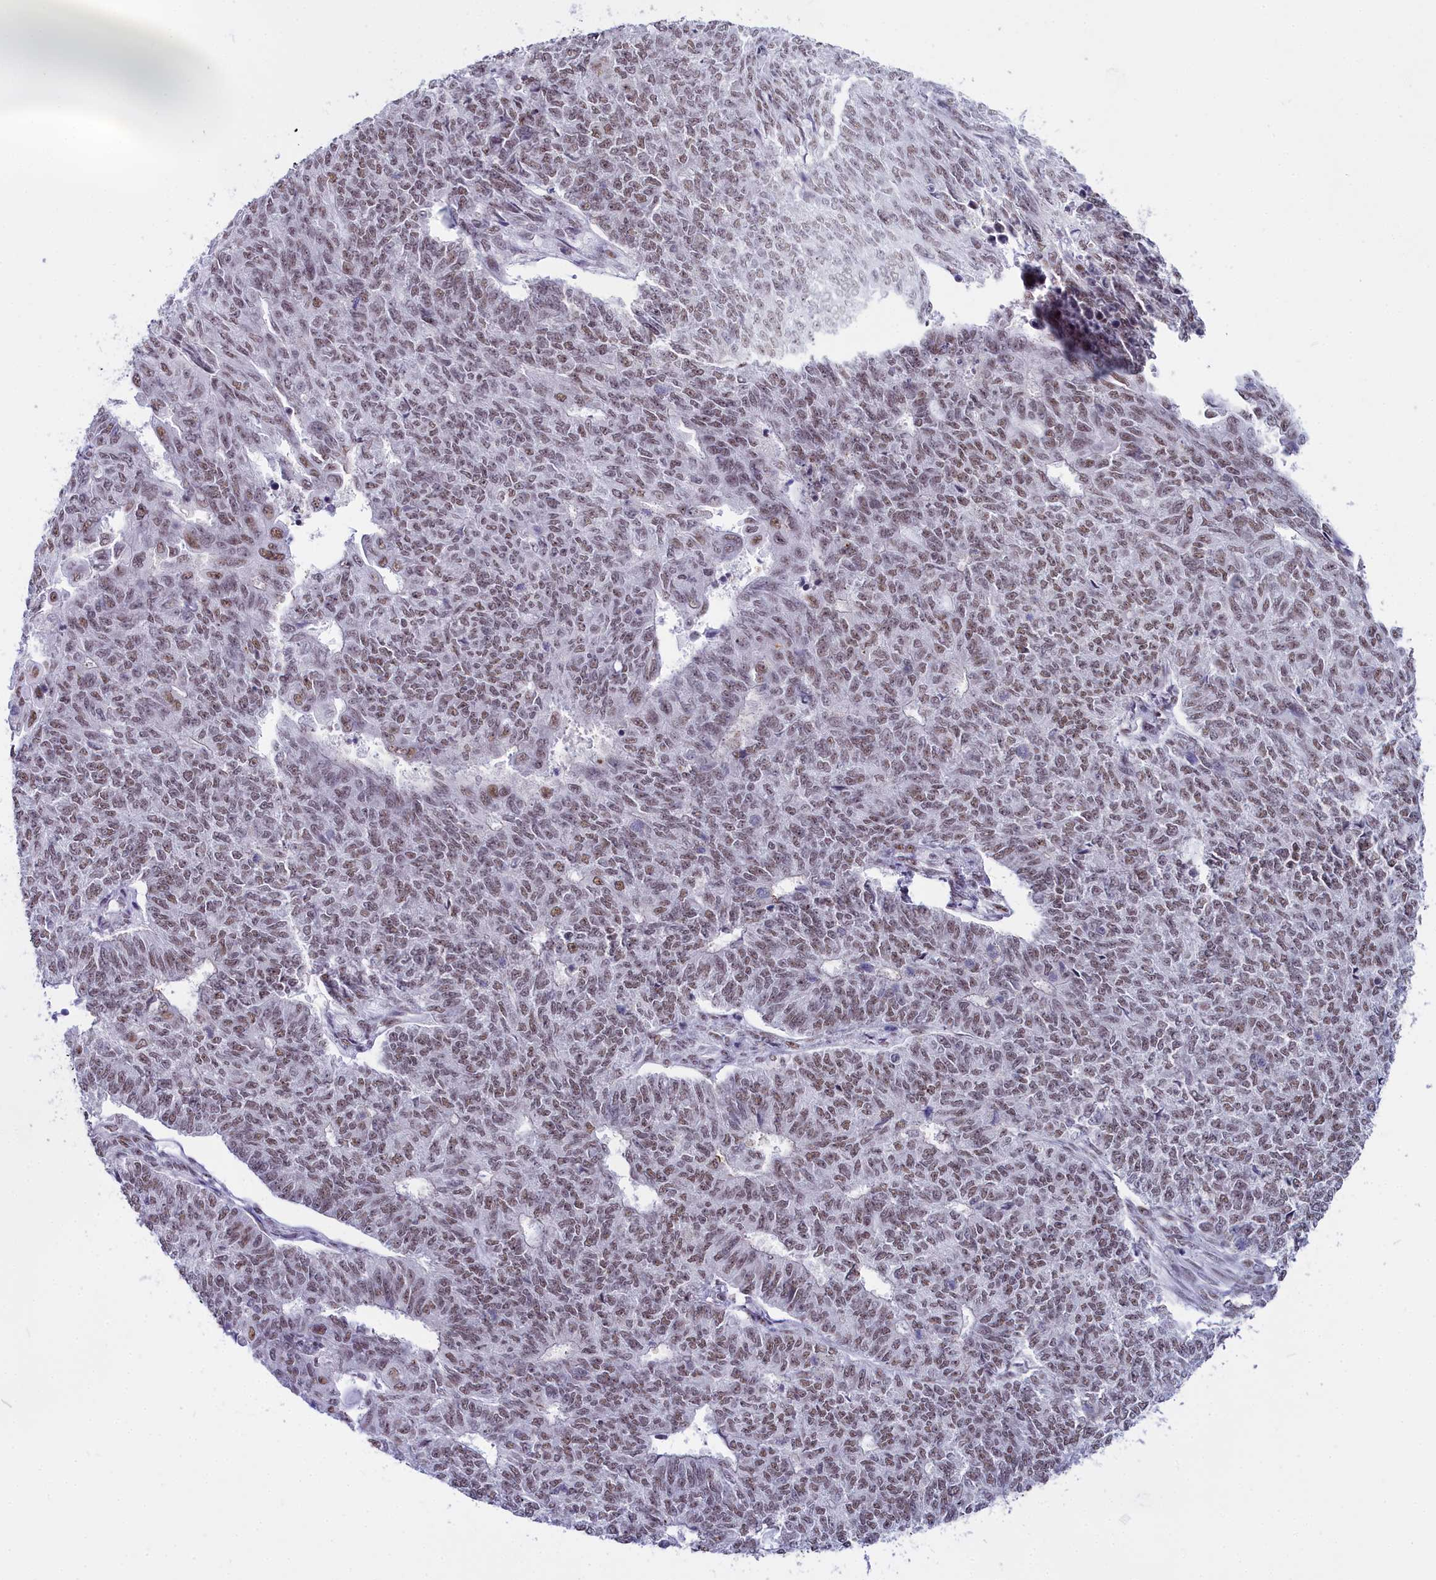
{"staining": {"intensity": "weak", "quantity": ">75%", "location": "nuclear"}, "tissue": "endometrial cancer", "cell_type": "Tumor cells", "image_type": "cancer", "snomed": [{"axis": "morphology", "description": "Adenocarcinoma, NOS"}, {"axis": "topography", "description": "Endometrium"}], "caption": "Tumor cells display weak nuclear positivity in approximately >75% of cells in adenocarcinoma (endometrial). (DAB IHC with brightfield microscopy, high magnification).", "gene": "RBM12", "patient": {"sex": "female", "age": 32}}